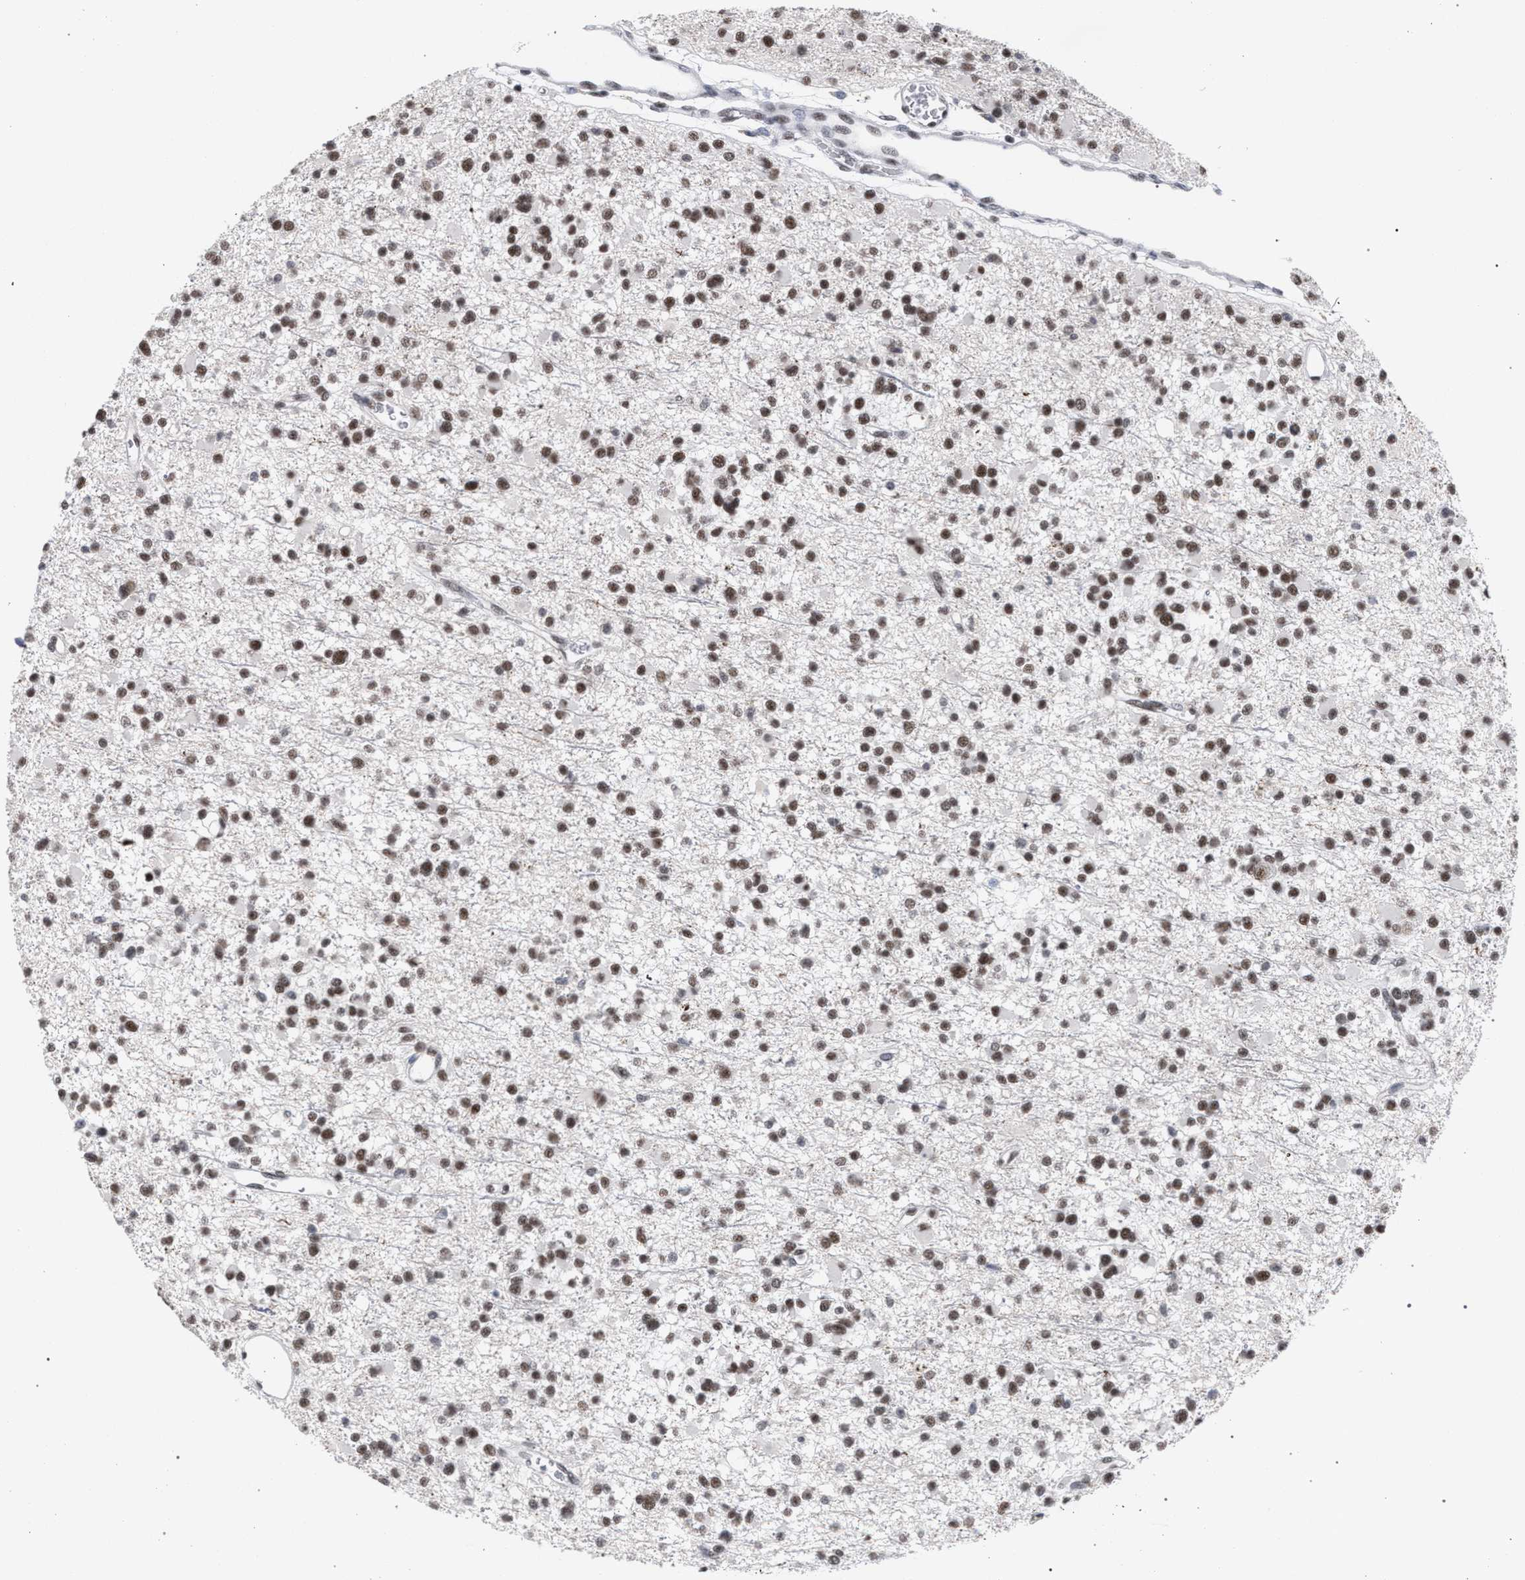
{"staining": {"intensity": "moderate", "quantity": ">75%", "location": "nuclear"}, "tissue": "glioma", "cell_type": "Tumor cells", "image_type": "cancer", "snomed": [{"axis": "morphology", "description": "Glioma, malignant, Low grade"}, {"axis": "topography", "description": "Brain"}], "caption": "Protein analysis of glioma tissue displays moderate nuclear staining in approximately >75% of tumor cells.", "gene": "SCAF4", "patient": {"sex": "female", "age": 22}}